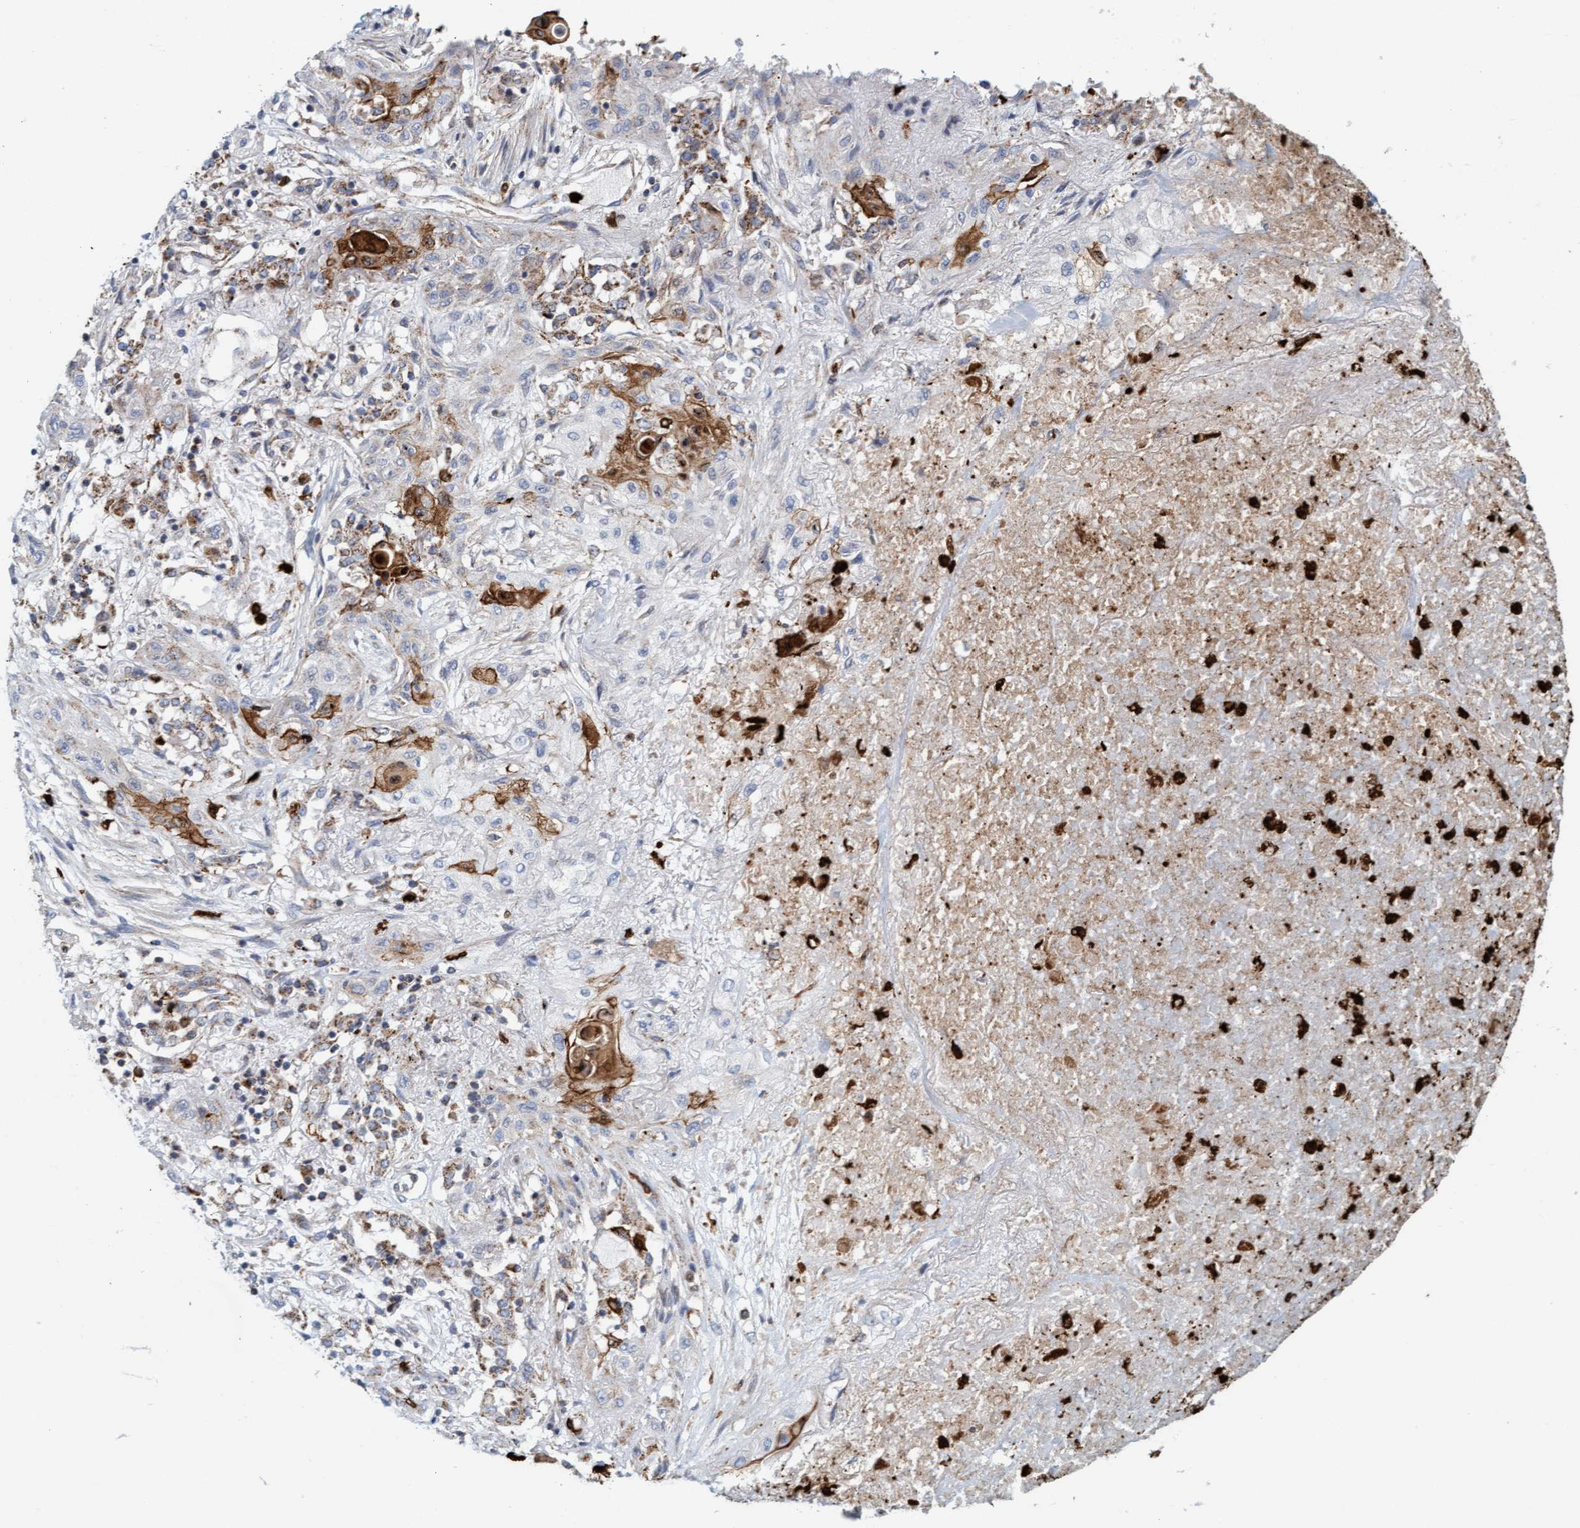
{"staining": {"intensity": "weak", "quantity": "<25%", "location": "cytoplasmic/membranous"}, "tissue": "lung cancer", "cell_type": "Tumor cells", "image_type": "cancer", "snomed": [{"axis": "morphology", "description": "Squamous cell carcinoma, NOS"}, {"axis": "topography", "description": "Lung"}], "caption": "The micrograph exhibits no staining of tumor cells in lung cancer.", "gene": "B9D1", "patient": {"sex": "female", "age": 47}}